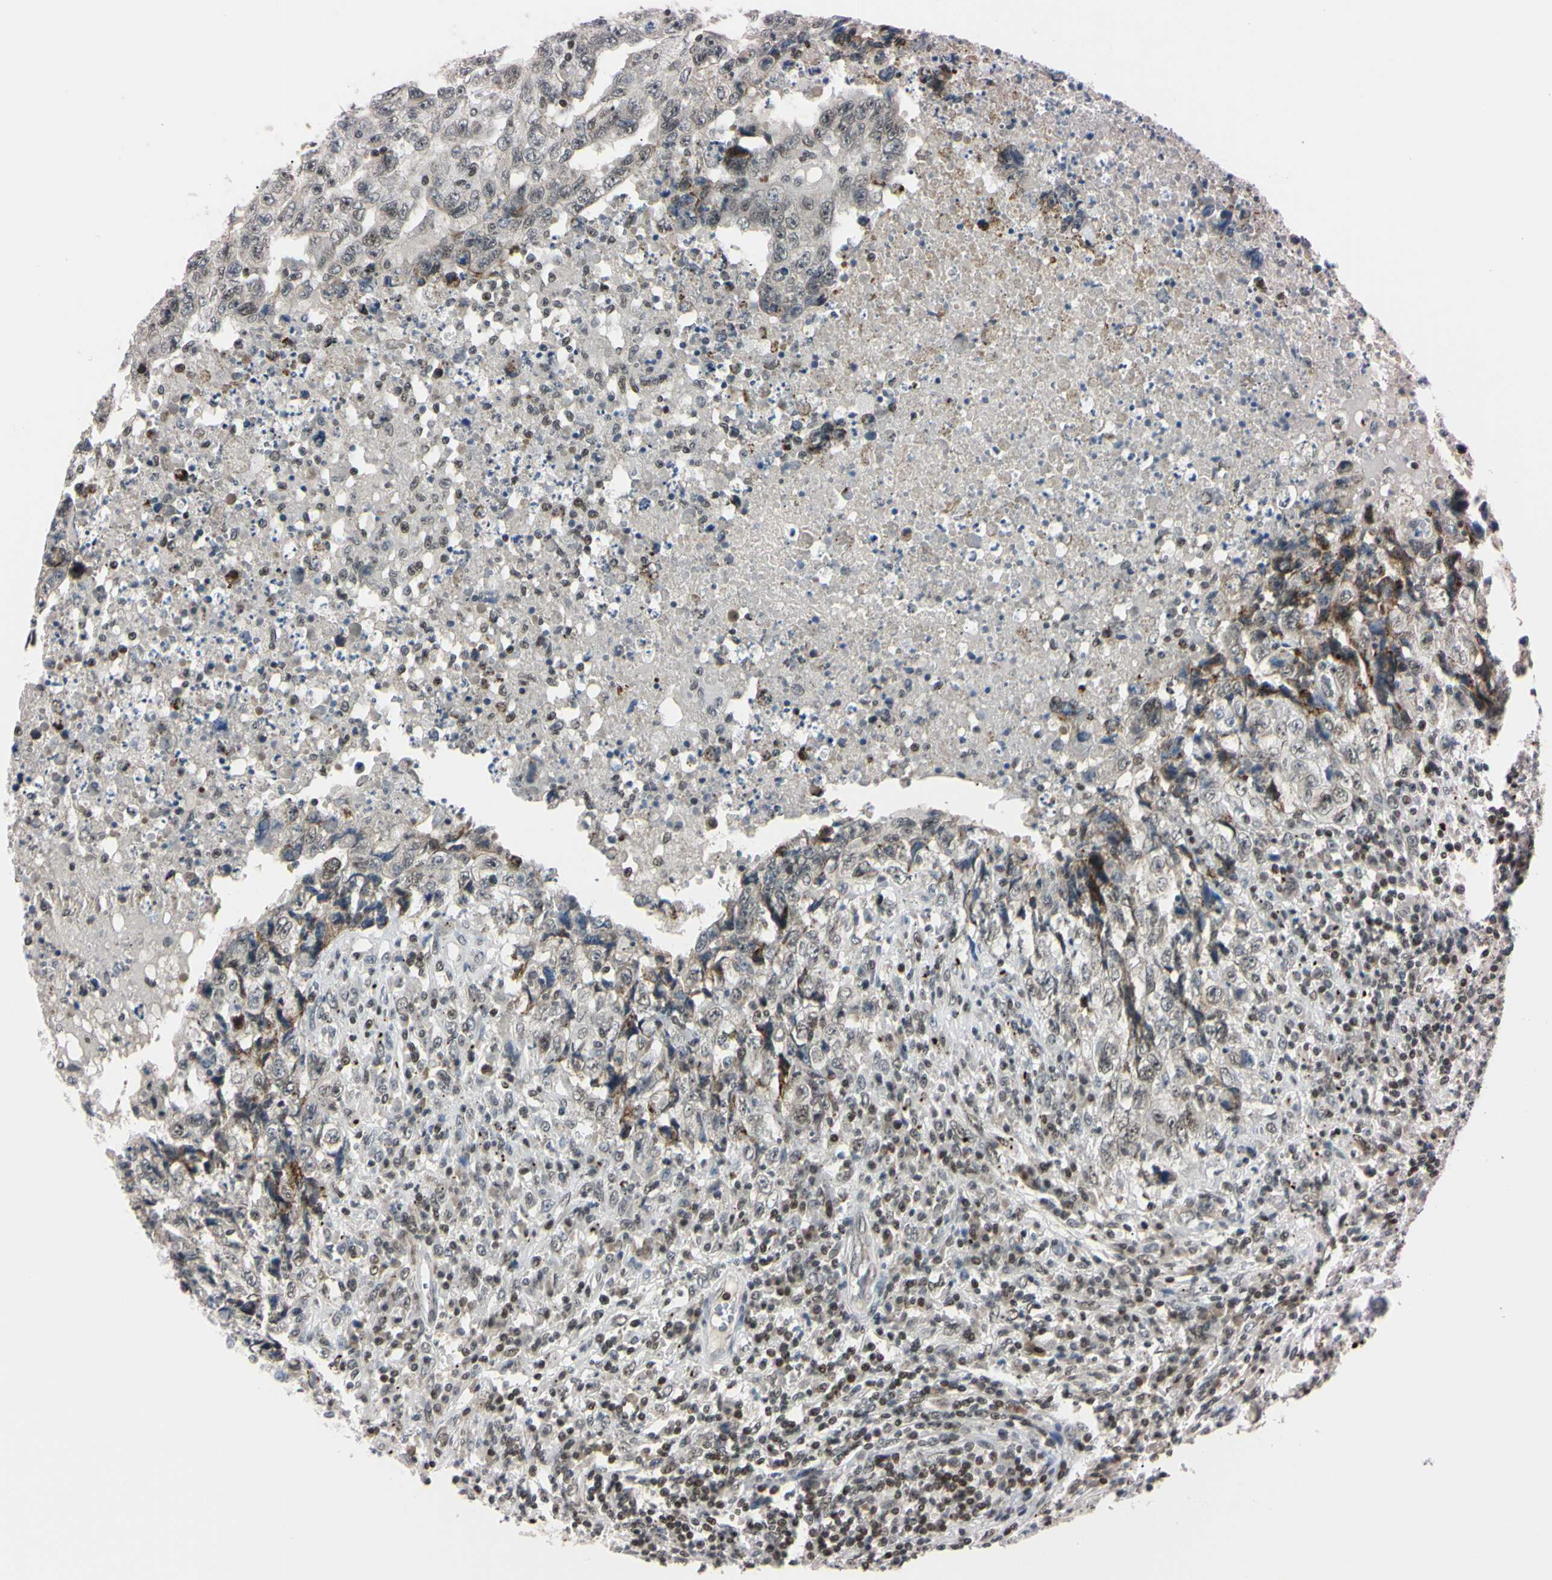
{"staining": {"intensity": "weak", "quantity": "25%-75%", "location": "nuclear"}, "tissue": "testis cancer", "cell_type": "Tumor cells", "image_type": "cancer", "snomed": [{"axis": "morphology", "description": "Necrosis, NOS"}, {"axis": "morphology", "description": "Carcinoma, Embryonal, NOS"}, {"axis": "topography", "description": "Testis"}], "caption": "Protein expression analysis of testis embryonal carcinoma exhibits weak nuclear staining in approximately 25%-75% of tumor cells.", "gene": "C1orf174", "patient": {"sex": "male", "age": 19}}